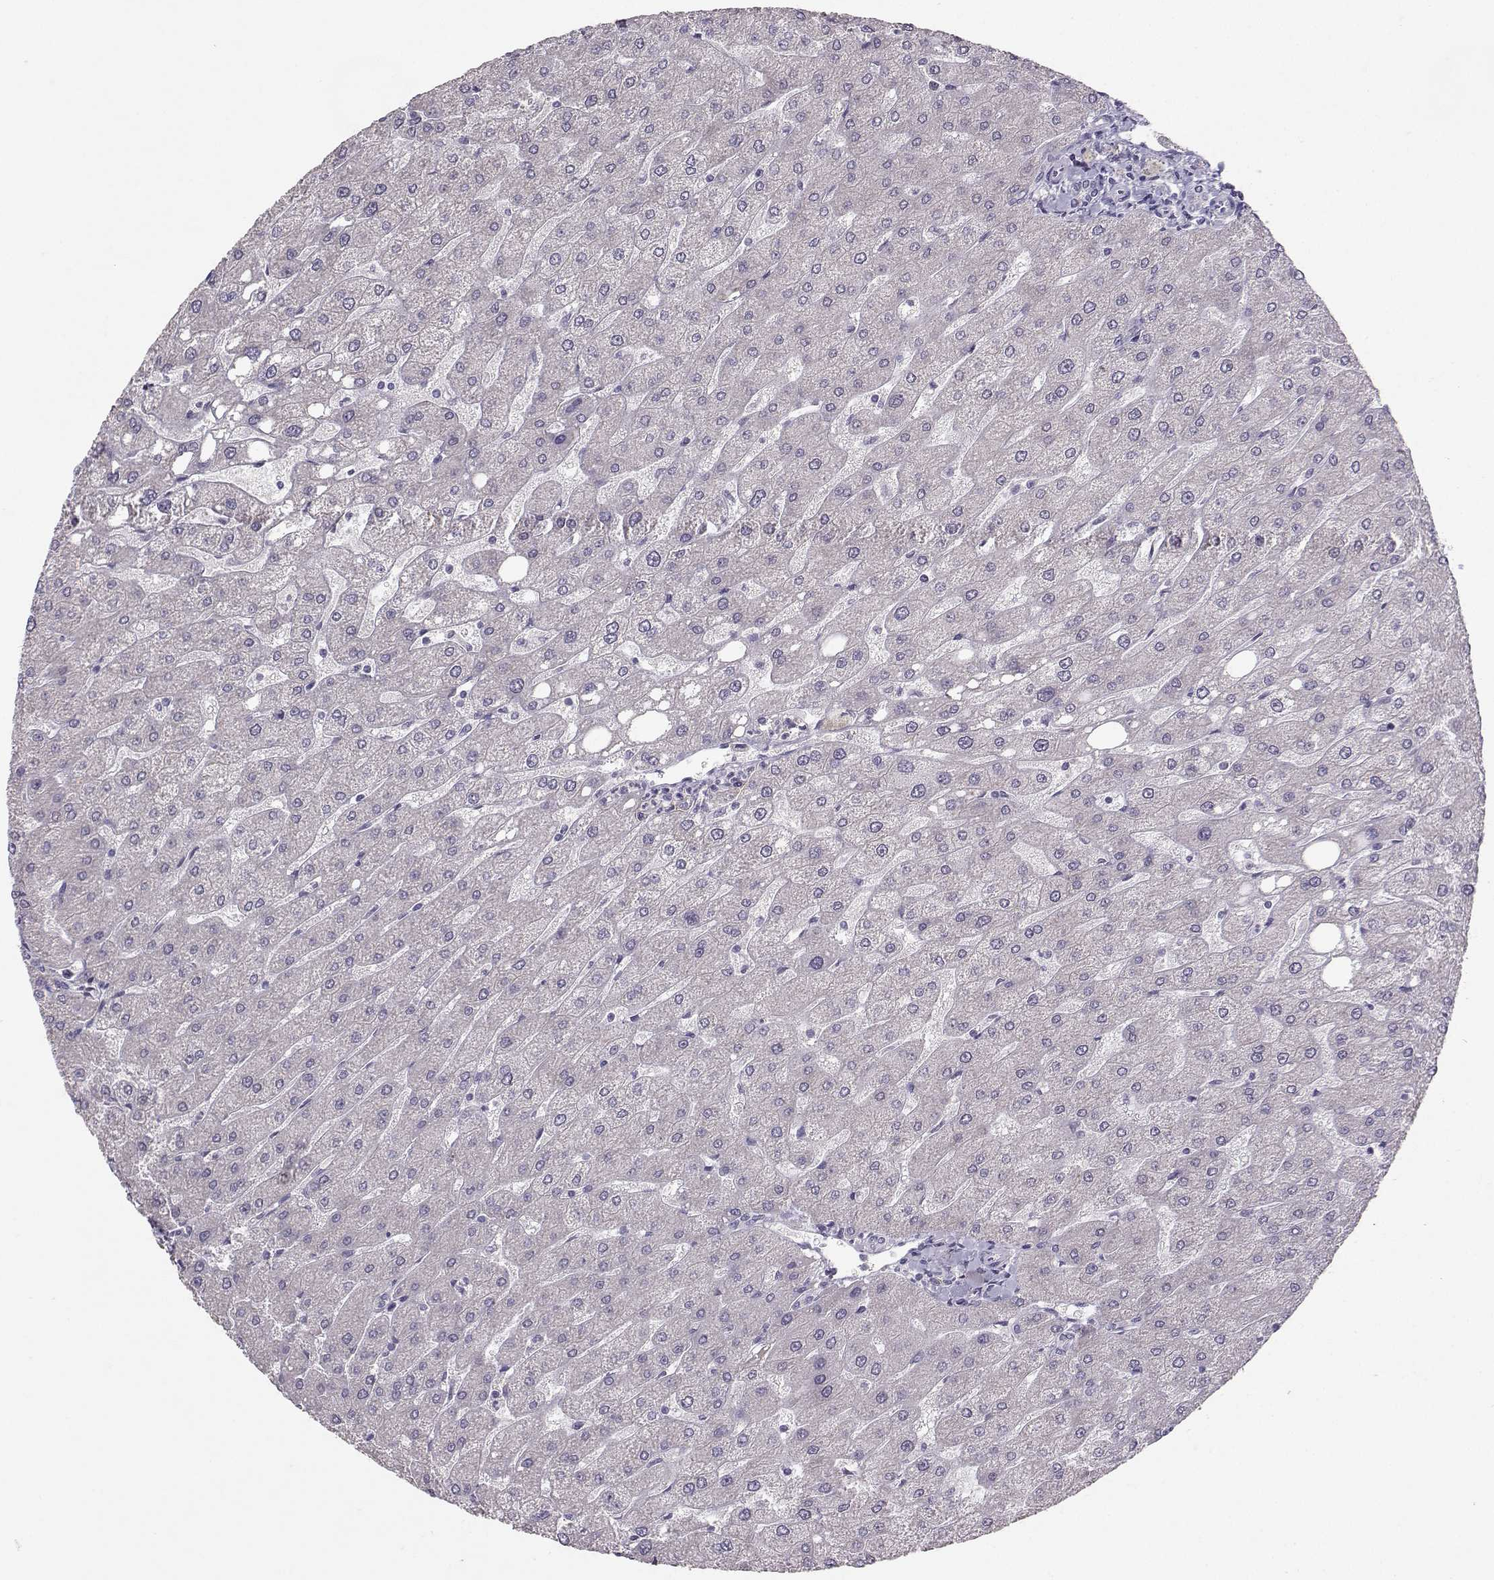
{"staining": {"intensity": "negative", "quantity": "none", "location": "none"}, "tissue": "liver", "cell_type": "Cholangiocytes", "image_type": "normal", "snomed": [{"axis": "morphology", "description": "Normal tissue, NOS"}, {"axis": "topography", "description": "Liver"}], "caption": "IHC histopathology image of normal liver: liver stained with DAB displays no significant protein expression in cholangiocytes. Nuclei are stained in blue.", "gene": "PKP2", "patient": {"sex": "male", "age": 67}}